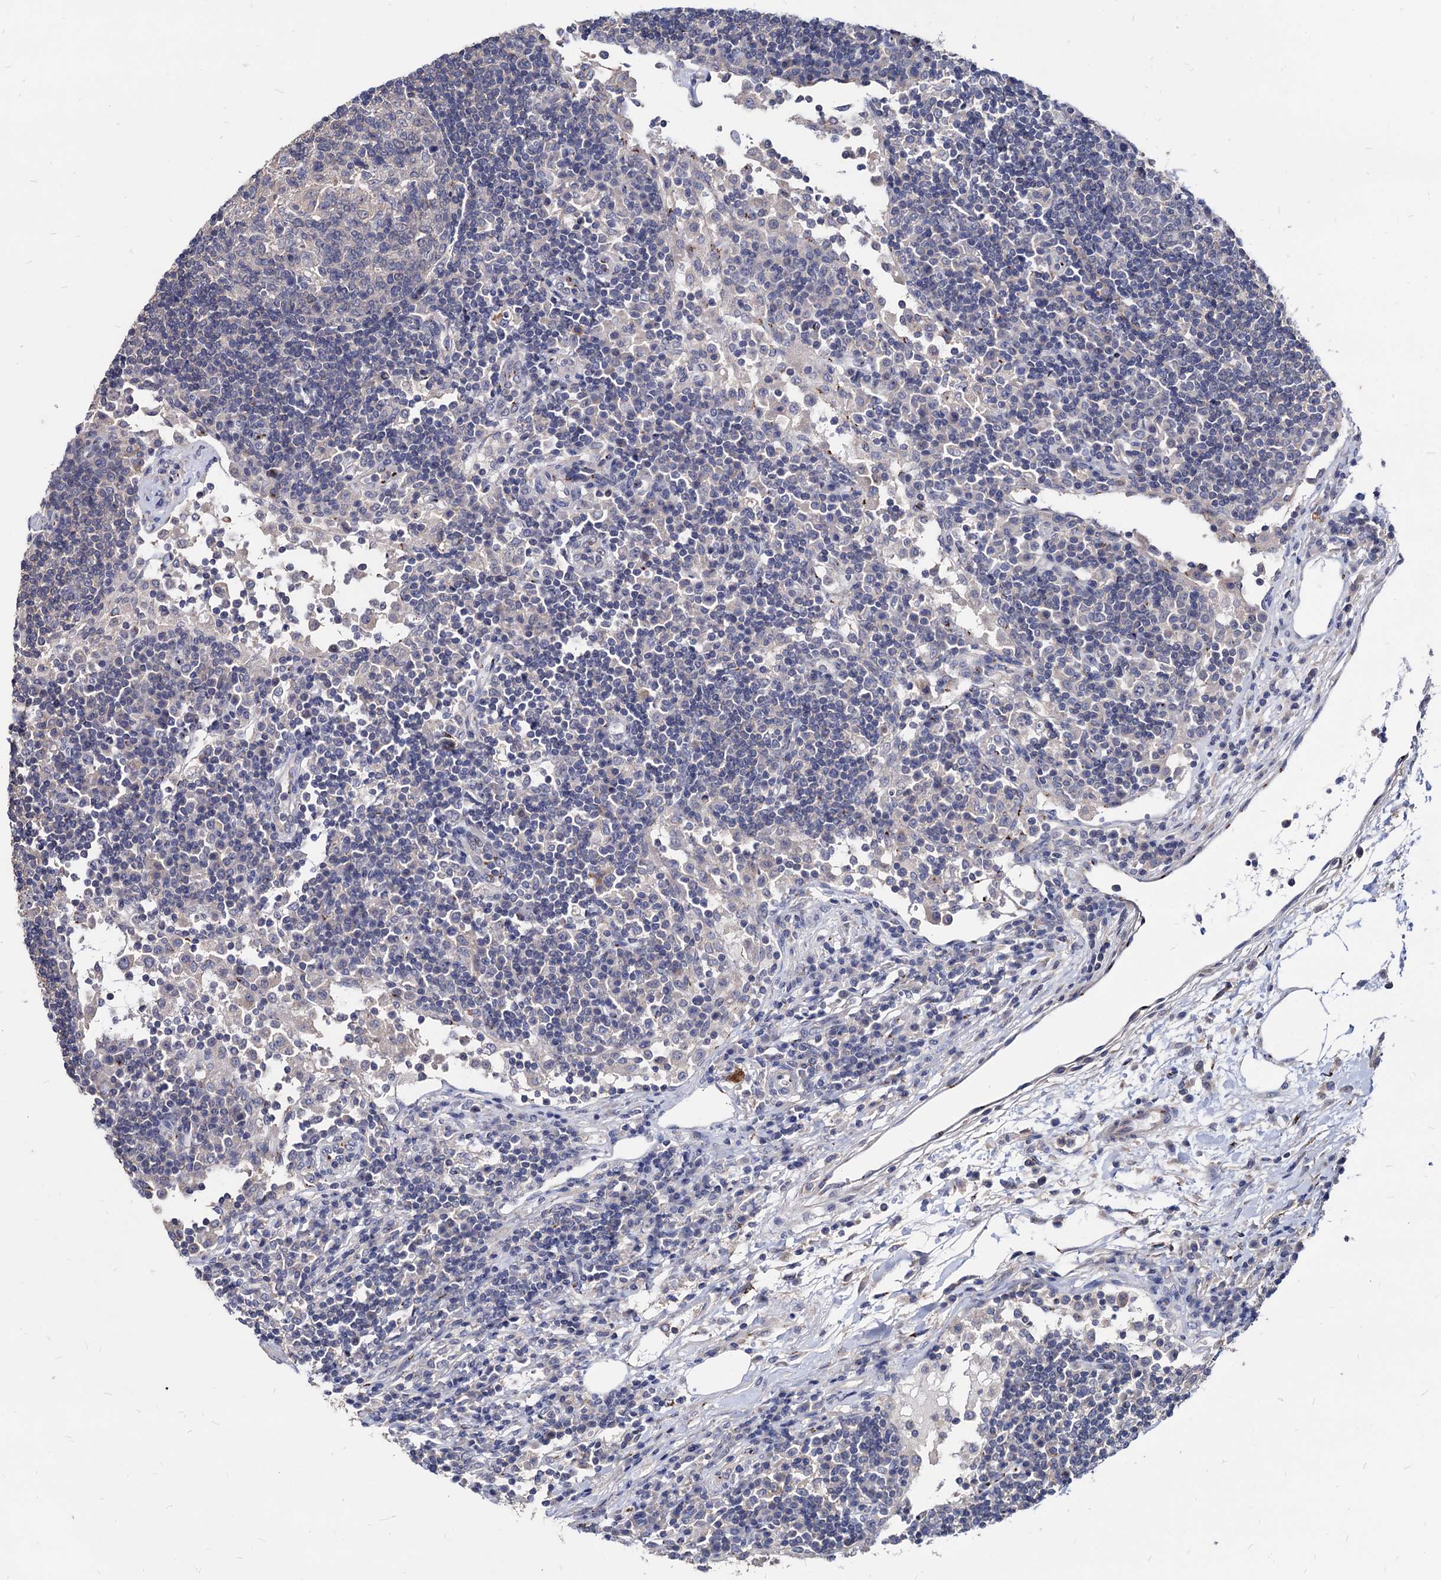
{"staining": {"intensity": "weak", "quantity": "<25%", "location": "cytoplasmic/membranous"}, "tissue": "lymph node", "cell_type": "Germinal center cells", "image_type": "normal", "snomed": [{"axis": "morphology", "description": "Normal tissue, NOS"}, {"axis": "topography", "description": "Lymph node"}], "caption": "This is an immunohistochemistry photomicrograph of benign lymph node. There is no staining in germinal center cells.", "gene": "ESD", "patient": {"sex": "female", "age": 53}}